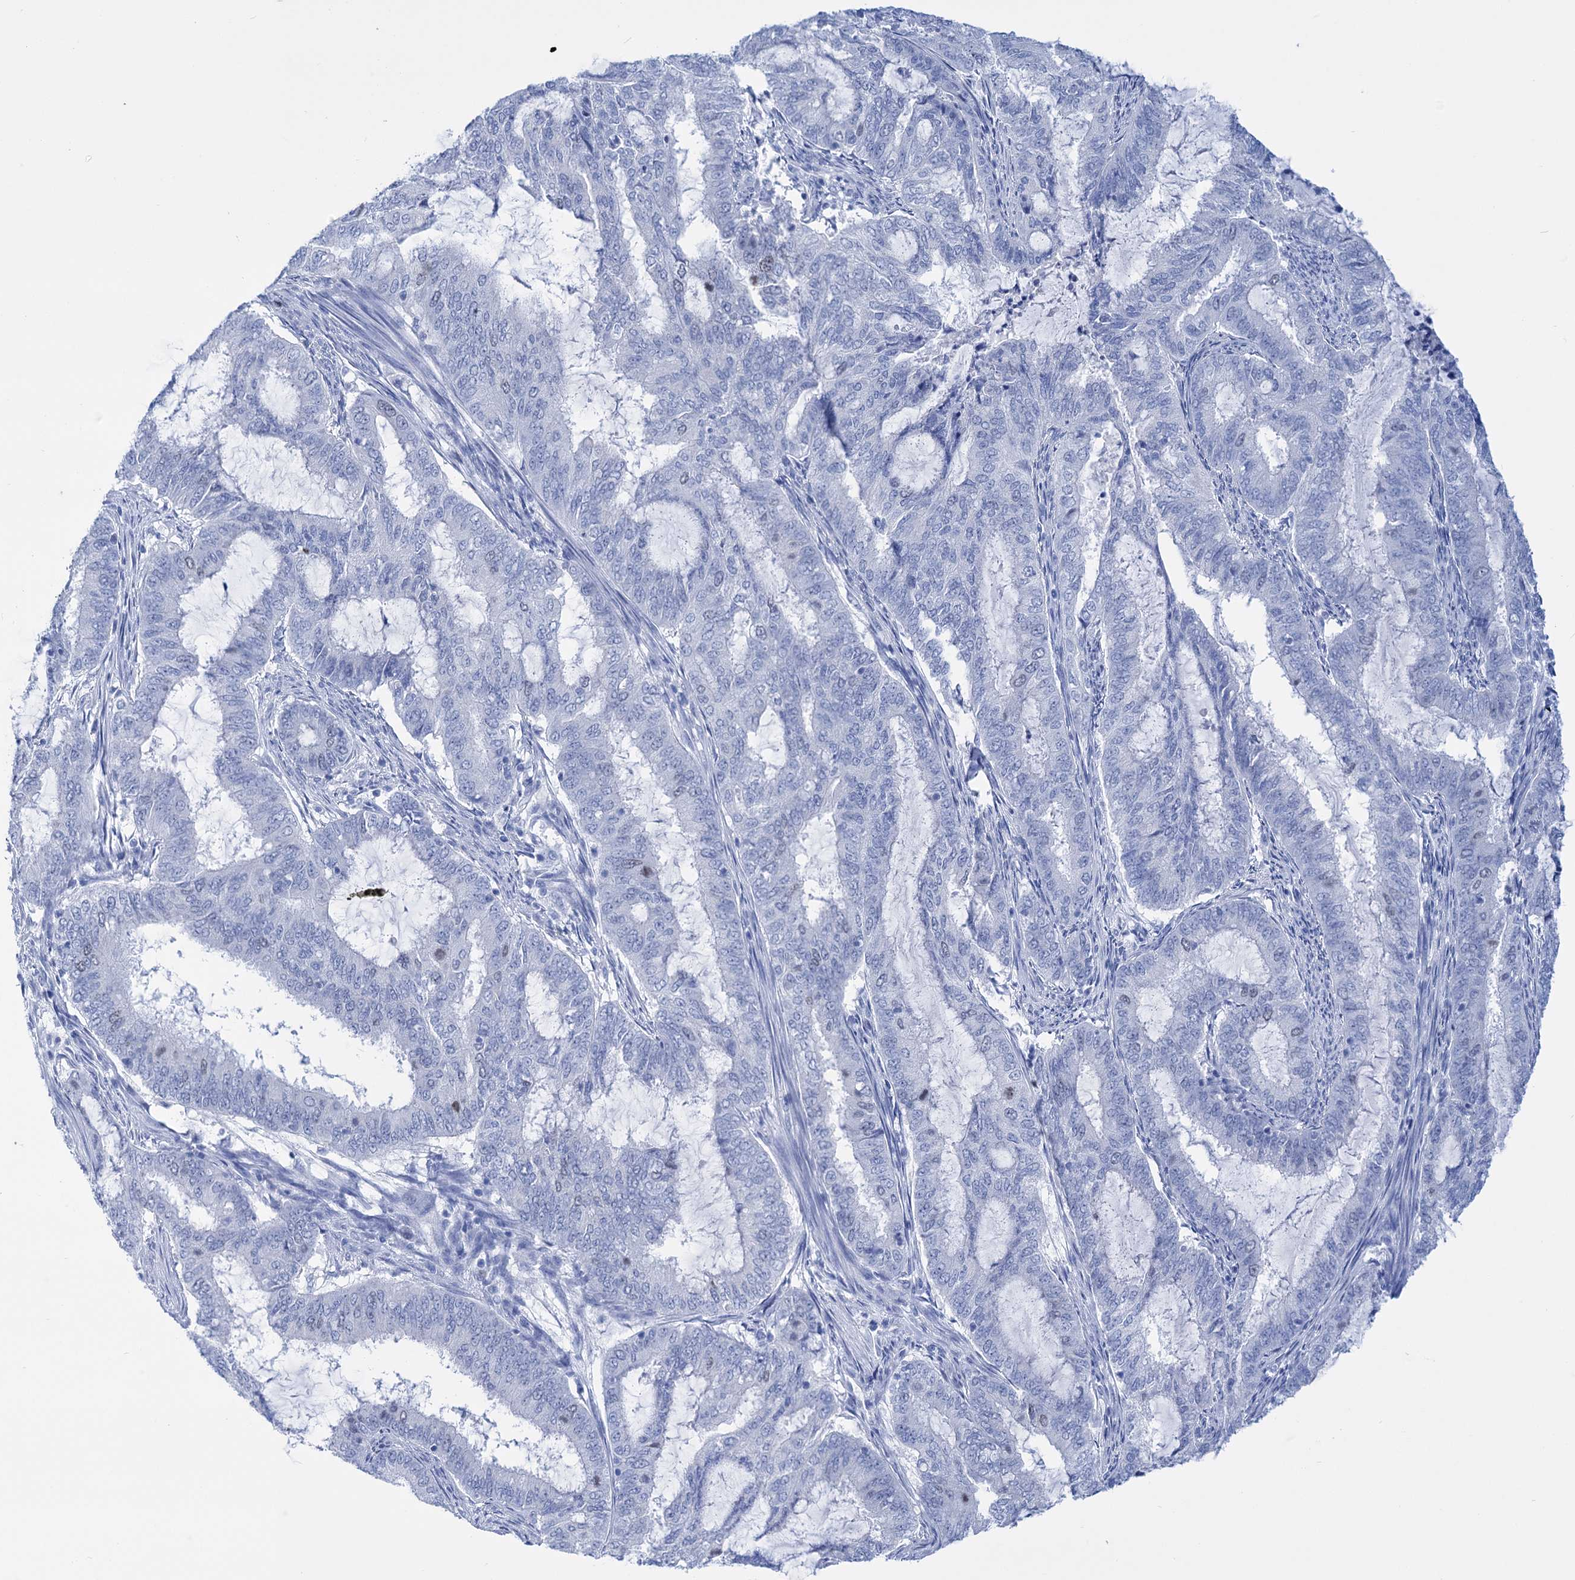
{"staining": {"intensity": "negative", "quantity": "none", "location": "none"}, "tissue": "endometrial cancer", "cell_type": "Tumor cells", "image_type": "cancer", "snomed": [{"axis": "morphology", "description": "Adenocarcinoma, NOS"}, {"axis": "topography", "description": "Endometrium"}], "caption": "Human adenocarcinoma (endometrial) stained for a protein using IHC shows no positivity in tumor cells.", "gene": "FBXW12", "patient": {"sex": "female", "age": 51}}